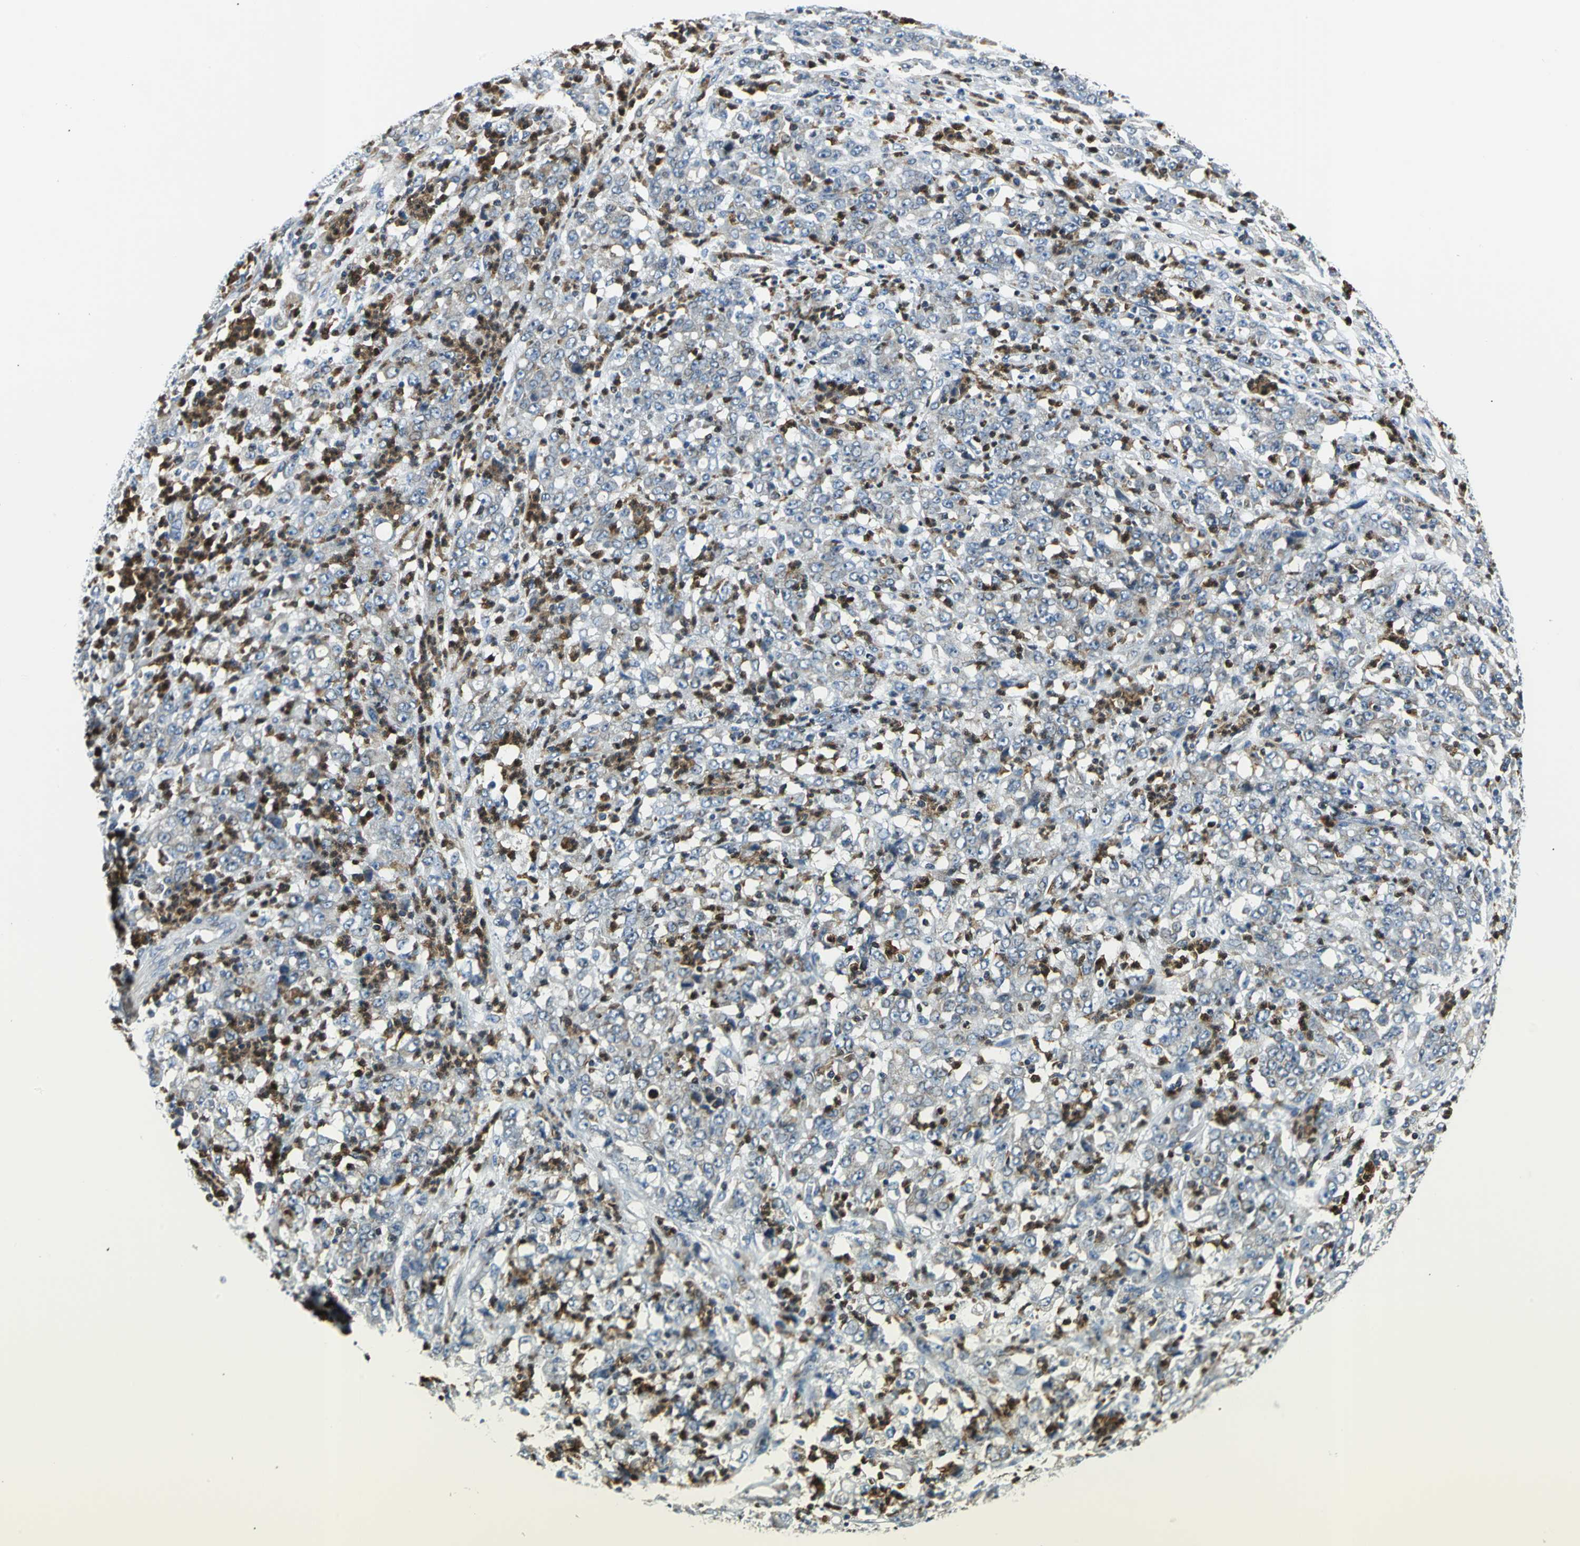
{"staining": {"intensity": "weak", "quantity": "<25%", "location": "cytoplasmic/membranous"}, "tissue": "stomach cancer", "cell_type": "Tumor cells", "image_type": "cancer", "snomed": [{"axis": "morphology", "description": "Adenocarcinoma, NOS"}, {"axis": "topography", "description": "Stomach, lower"}], "caption": "This is a histopathology image of immunohistochemistry (IHC) staining of stomach cancer (adenocarcinoma), which shows no staining in tumor cells.", "gene": "USP40", "patient": {"sex": "female", "age": 71}}